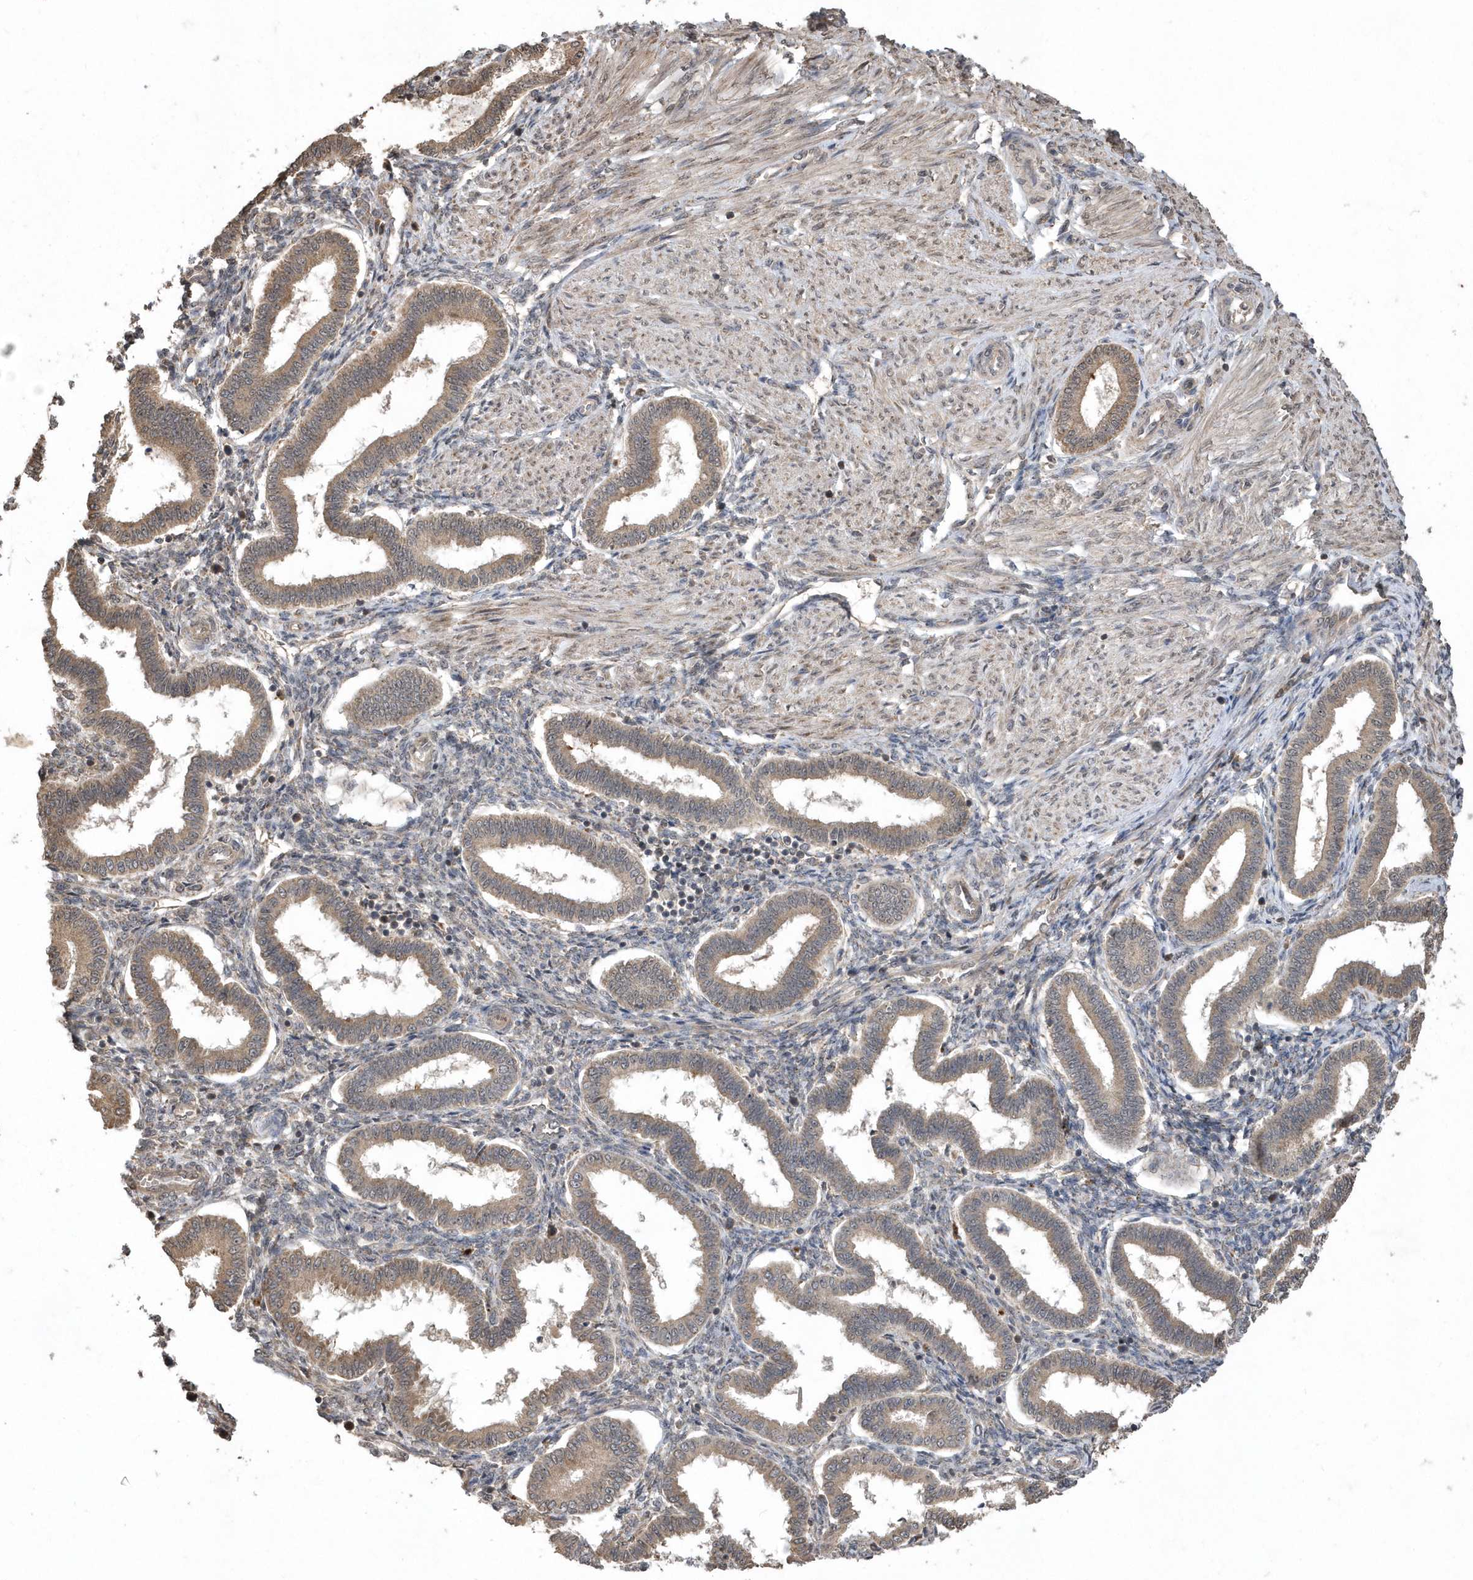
{"staining": {"intensity": "moderate", "quantity": "<25%", "location": "cytoplasmic/membranous"}, "tissue": "endometrium", "cell_type": "Cells in endometrial stroma", "image_type": "normal", "snomed": [{"axis": "morphology", "description": "Normal tissue, NOS"}, {"axis": "topography", "description": "Endometrium"}], "caption": "Immunohistochemical staining of unremarkable human endometrium exhibits low levels of moderate cytoplasmic/membranous positivity in approximately <25% of cells in endometrial stroma.", "gene": "WASHC5", "patient": {"sex": "female", "age": 24}}